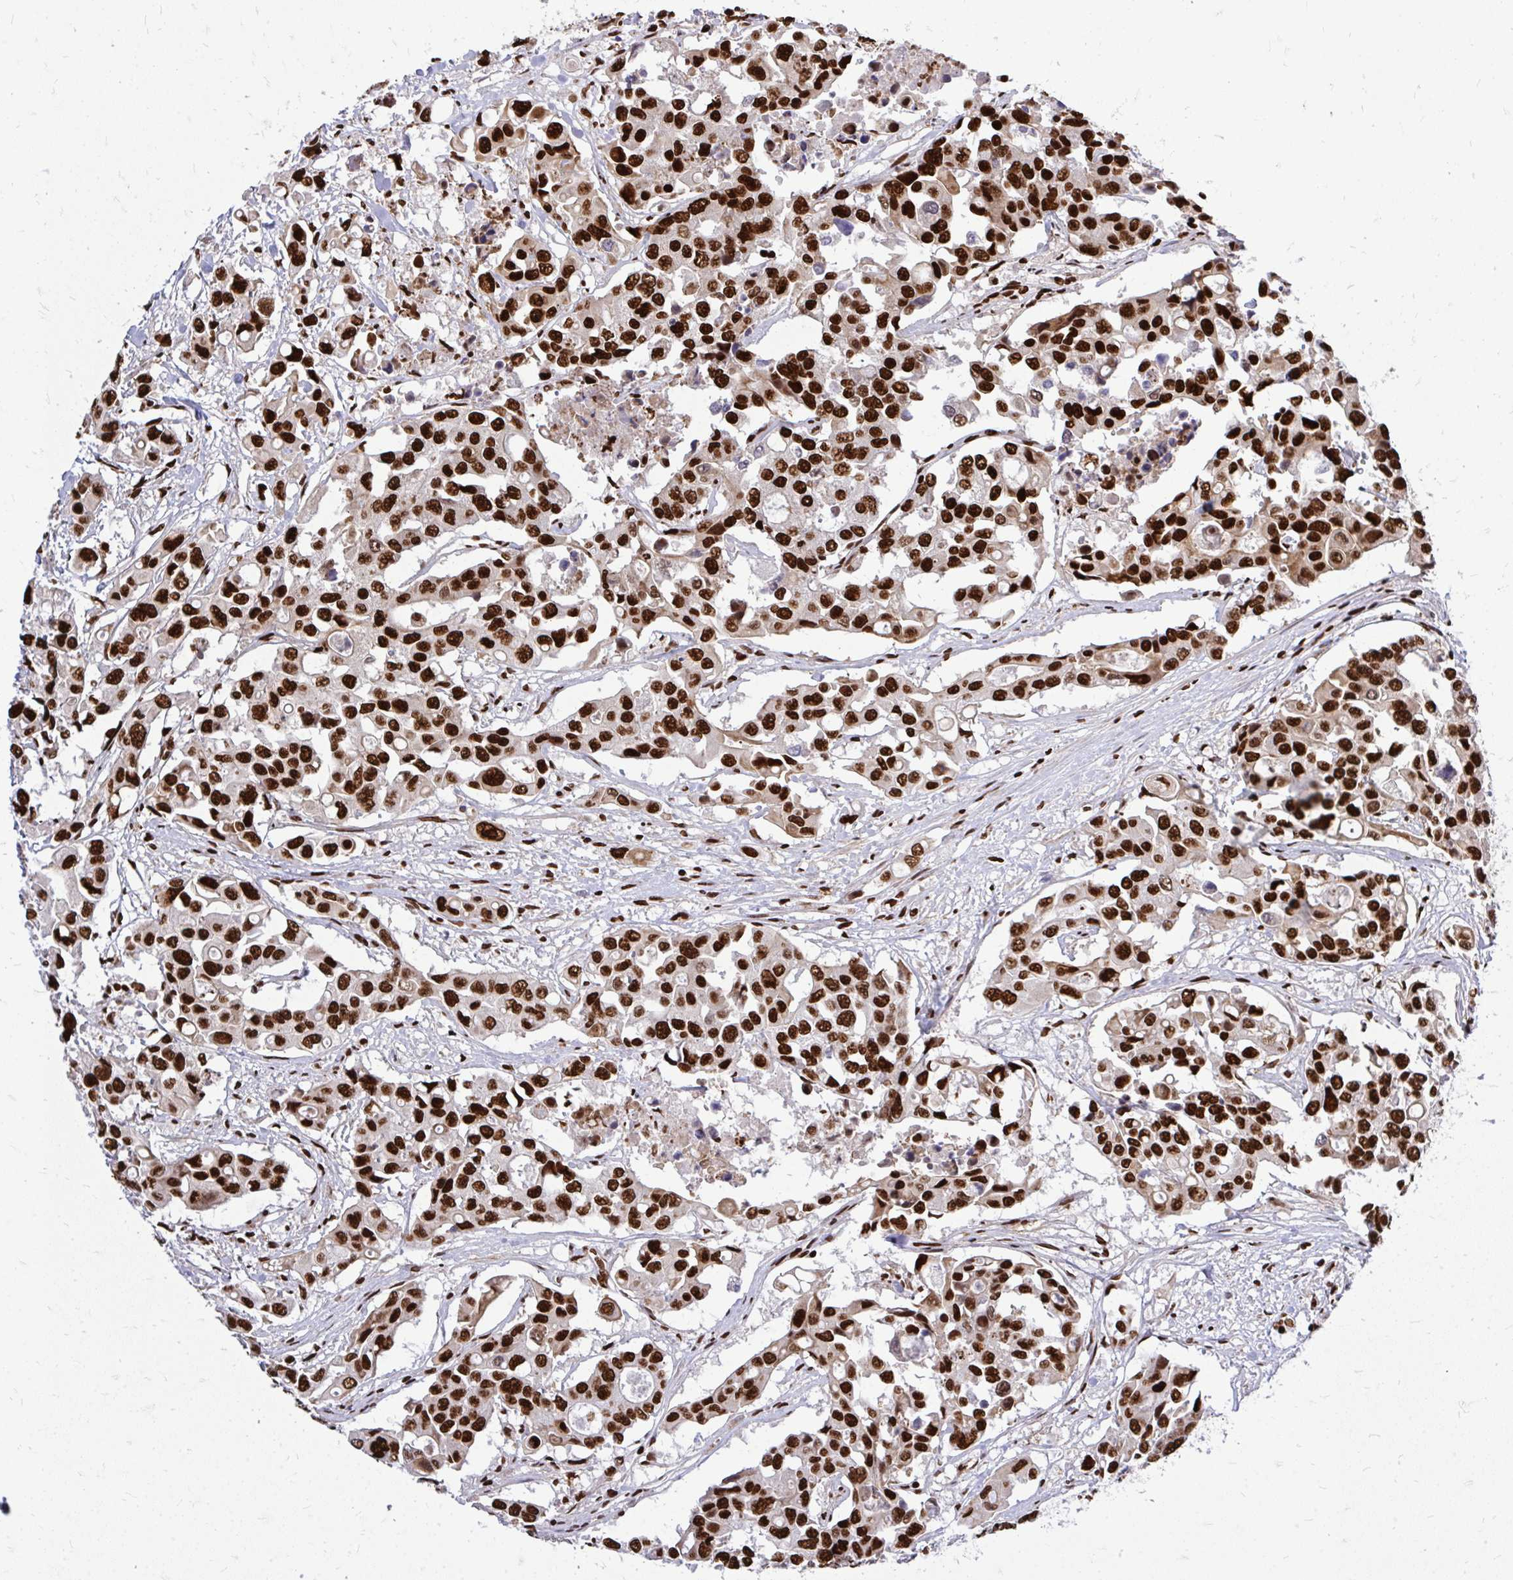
{"staining": {"intensity": "strong", "quantity": ">75%", "location": "nuclear"}, "tissue": "colorectal cancer", "cell_type": "Tumor cells", "image_type": "cancer", "snomed": [{"axis": "morphology", "description": "Adenocarcinoma, NOS"}, {"axis": "topography", "description": "Colon"}], "caption": "A high amount of strong nuclear positivity is identified in about >75% of tumor cells in colorectal cancer (adenocarcinoma) tissue.", "gene": "TBL1Y", "patient": {"sex": "male", "age": 77}}